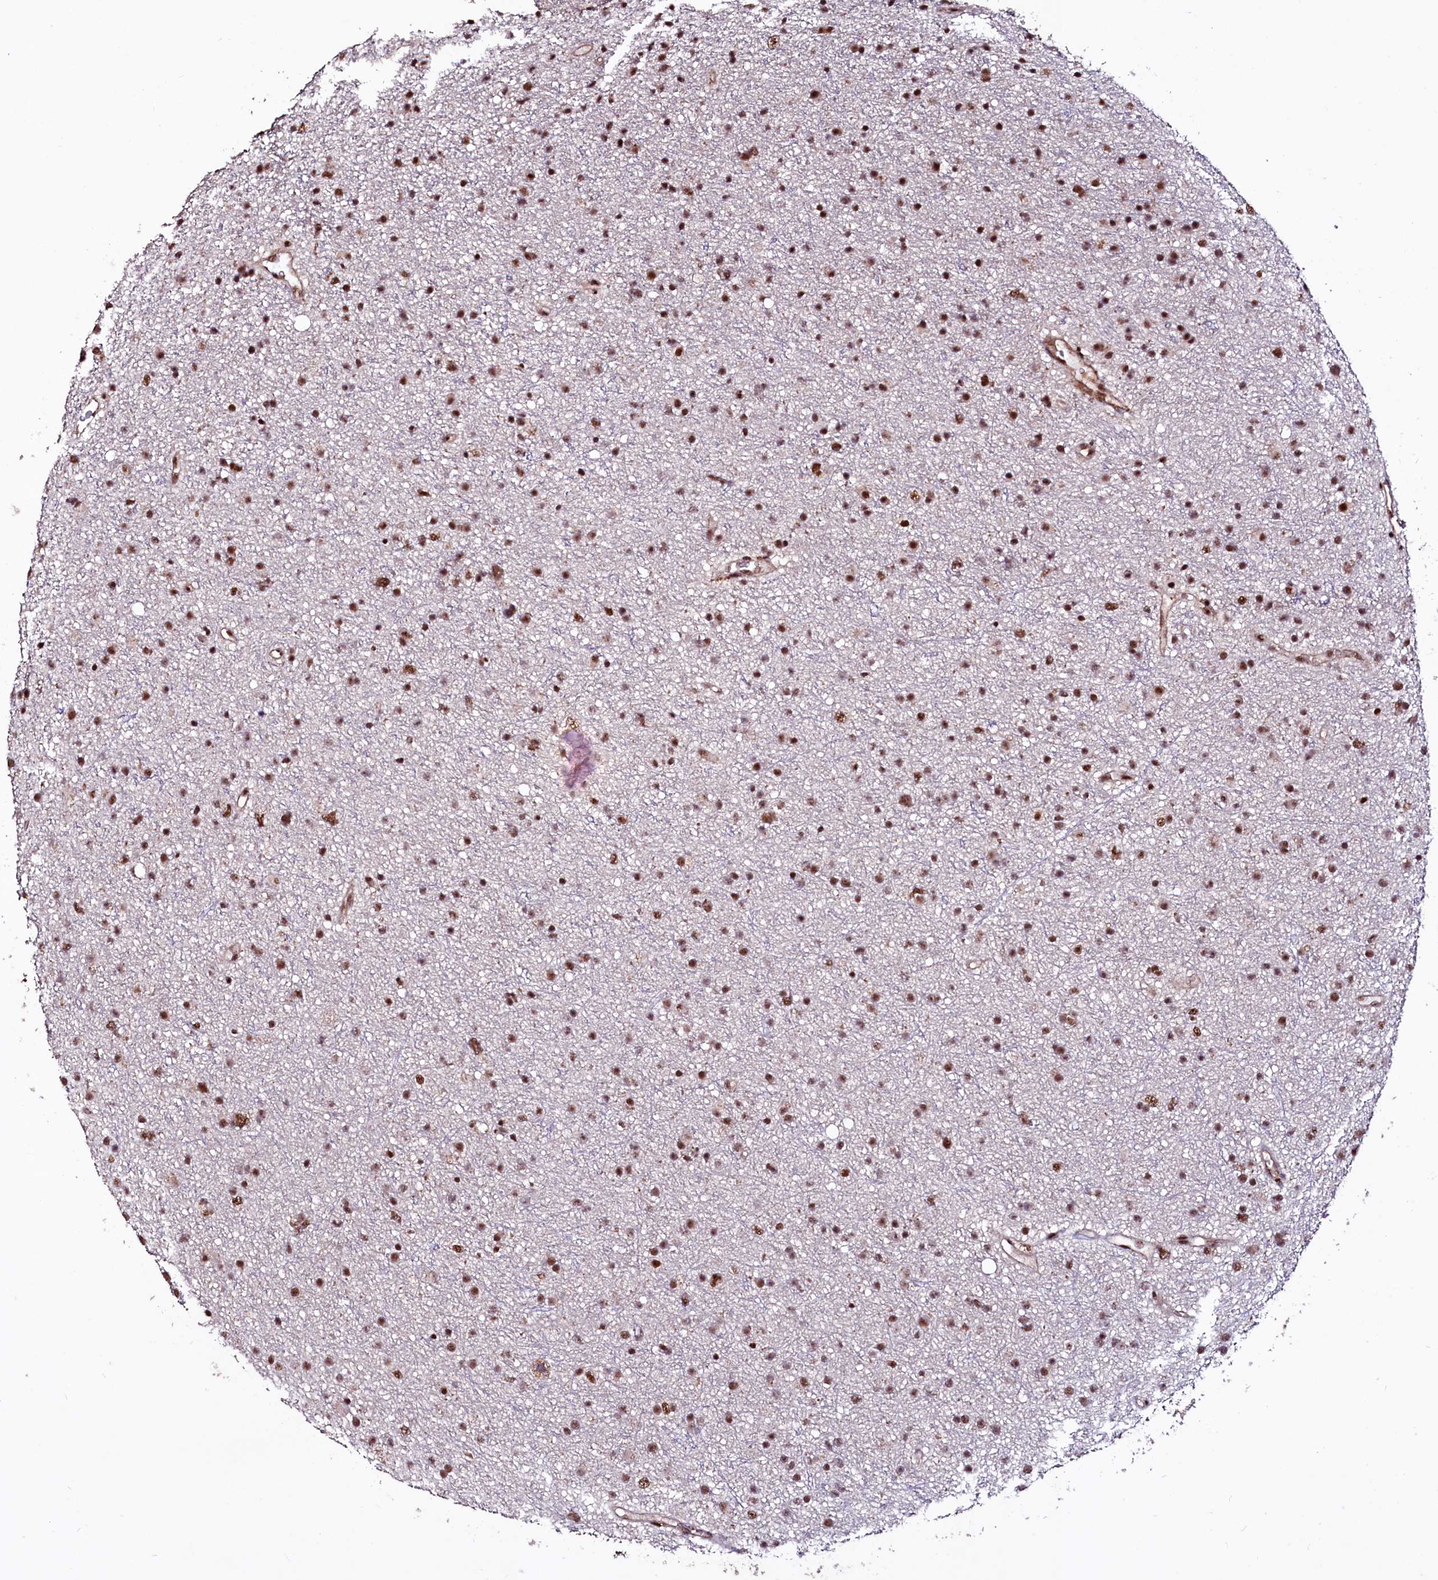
{"staining": {"intensity": "strong", "quantity": ">75%", "location": "nuclear"}, "tissue": "glioma", "cell_type": "Tumor cells", "image_type": "cancer", "snomed": [{"axis": "morphology", "description": "Glioma, malignant, Low grade"}, {"axis": "topography", "description": "Cerebral cortex"}], "caption": "This photomicrograph demonstrates immunohistochemistry staining of low-grade glioma (malignant), with high strong nuclear expression in about >75% of tumor cells.", "gene": "SFSWAP", "patient": {"sex": "female", "age": 39}}